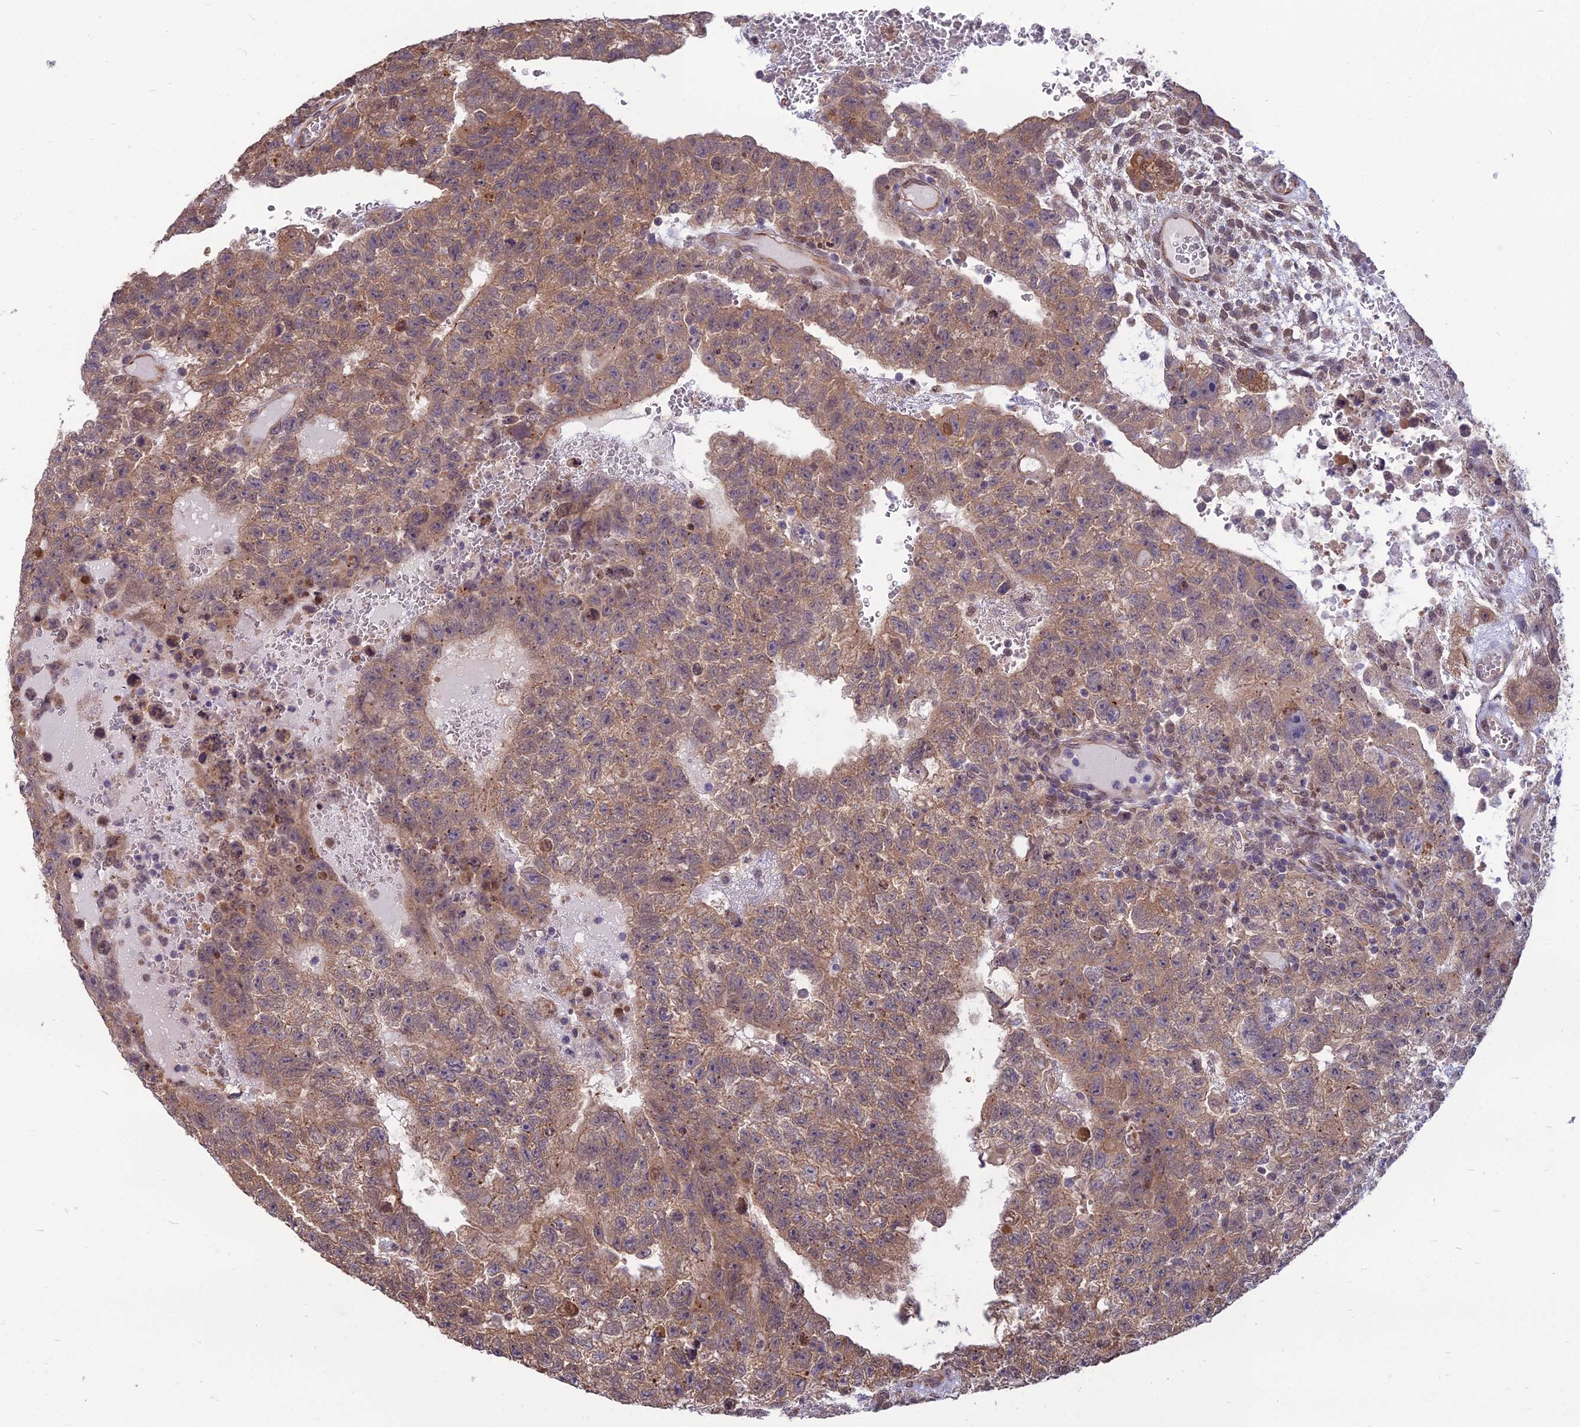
{"staining": {"intensity": "weak", "quantity": ">75%", "location": "cytoplasmic/membranous,nuclear"}, "tissue": "testis cancer", "cell_type": "Tumor cells", "image_type": "cancer", "snomed": [{"axis": "morphology", "description": "Carcinoma, Embryonal, NOS"}, {"axis": "topography", "description": "Testis"}], "caption": "High-power microscopy captured an immunohistochemistry (IHC) image of testis cancer, revealing weak cytoplasmic/membranous and nuclear staining in approximately >75% of tumor cells.", "gene": "NR4A3", "patient": {"sex": "male", "age": 26}}